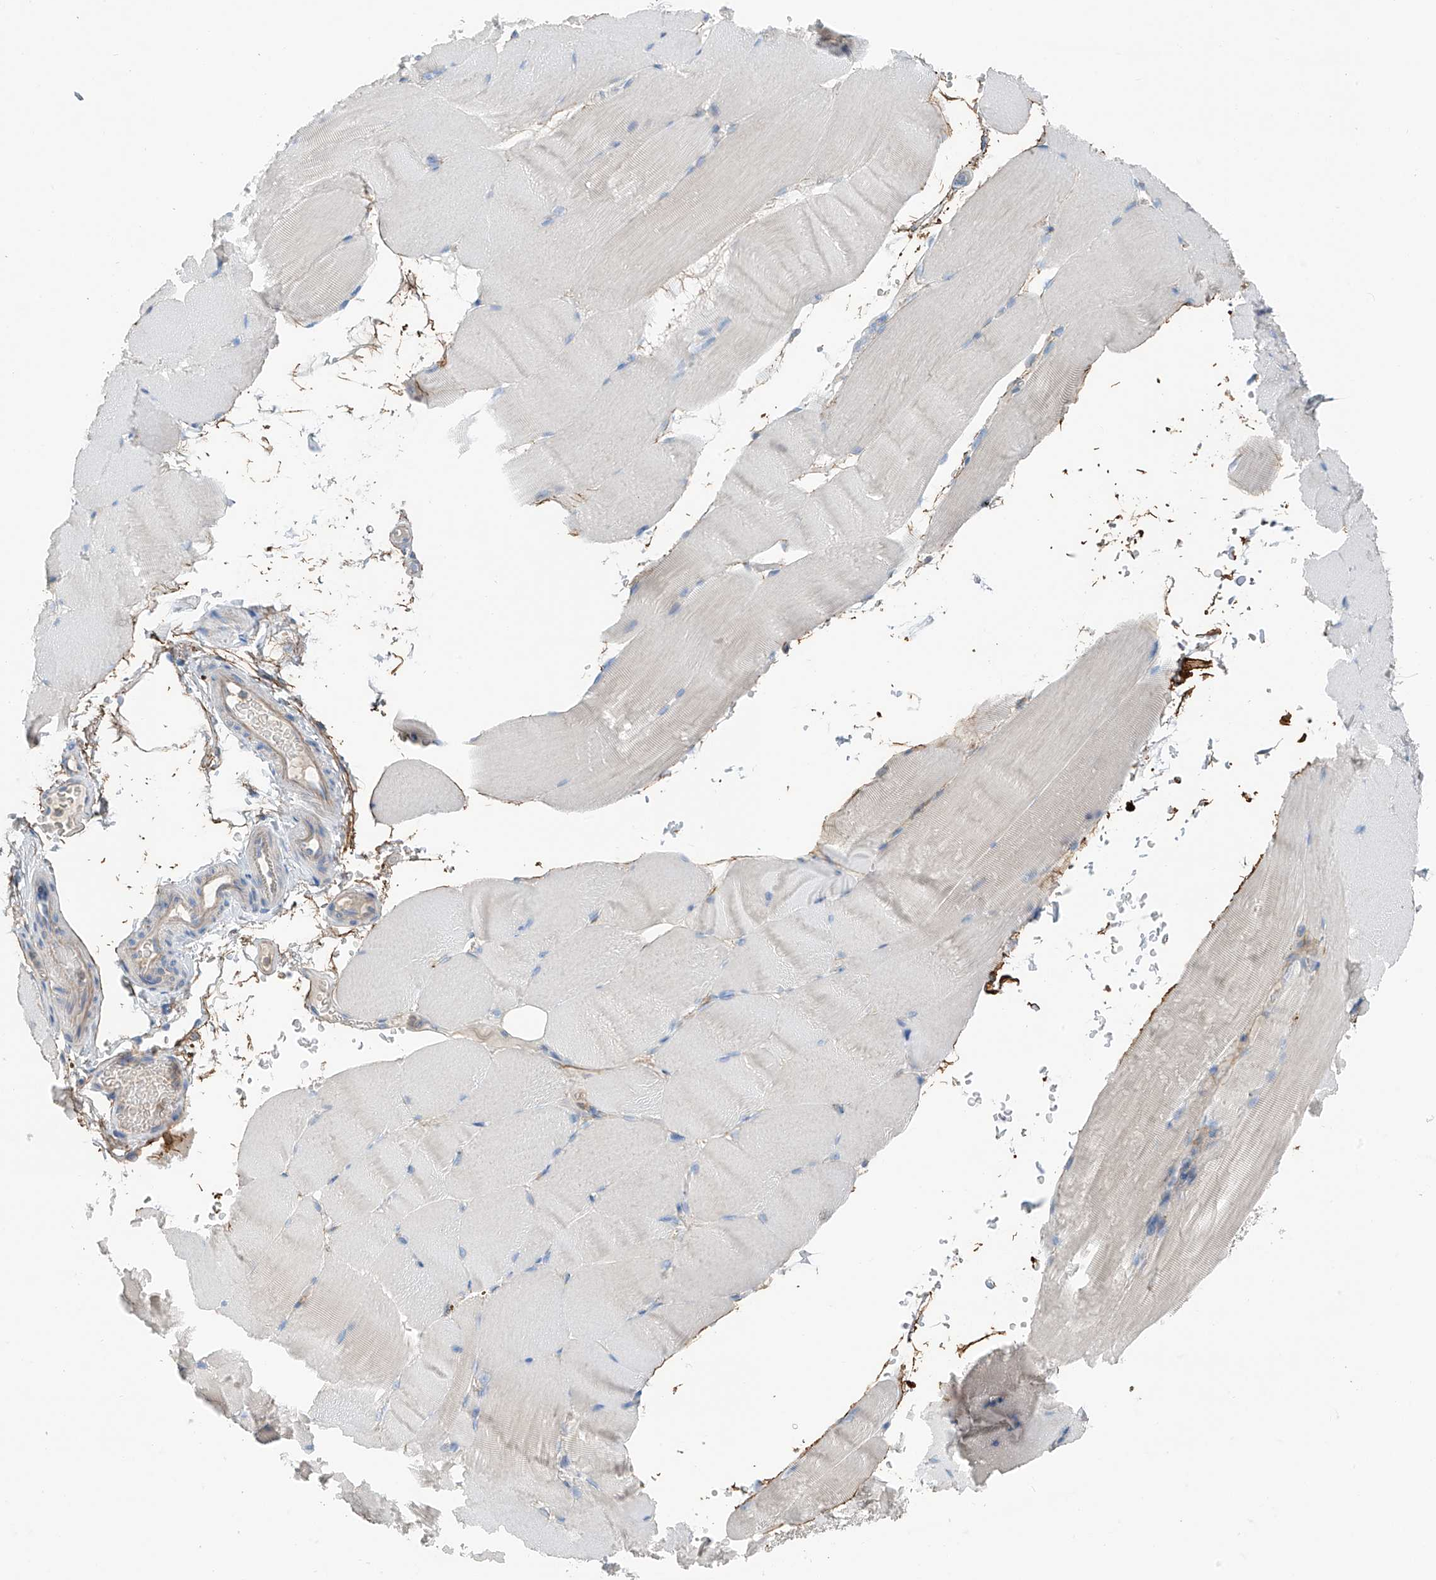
{"staining": {"intensity": "negative", "quantity": "none", "location": "none"}, "tissue": "skeletal muscle", "cell_type": "Myocytes", "image_type": "normal", "snomed": [{"axis": "morphology", "description": "Normal tissue, NOS"}, {"axis": "topography", "description": "Skeletal muscle"}, {"axis": "topography", "description": "Parathyroid gland"}], "caption": "Immunohistochemistry (IHC) of normal skeletal muscle reveals no positivity in myocytes.", "gene": "GALNTL6", "patient": {"sex": "female", "age": 37}}